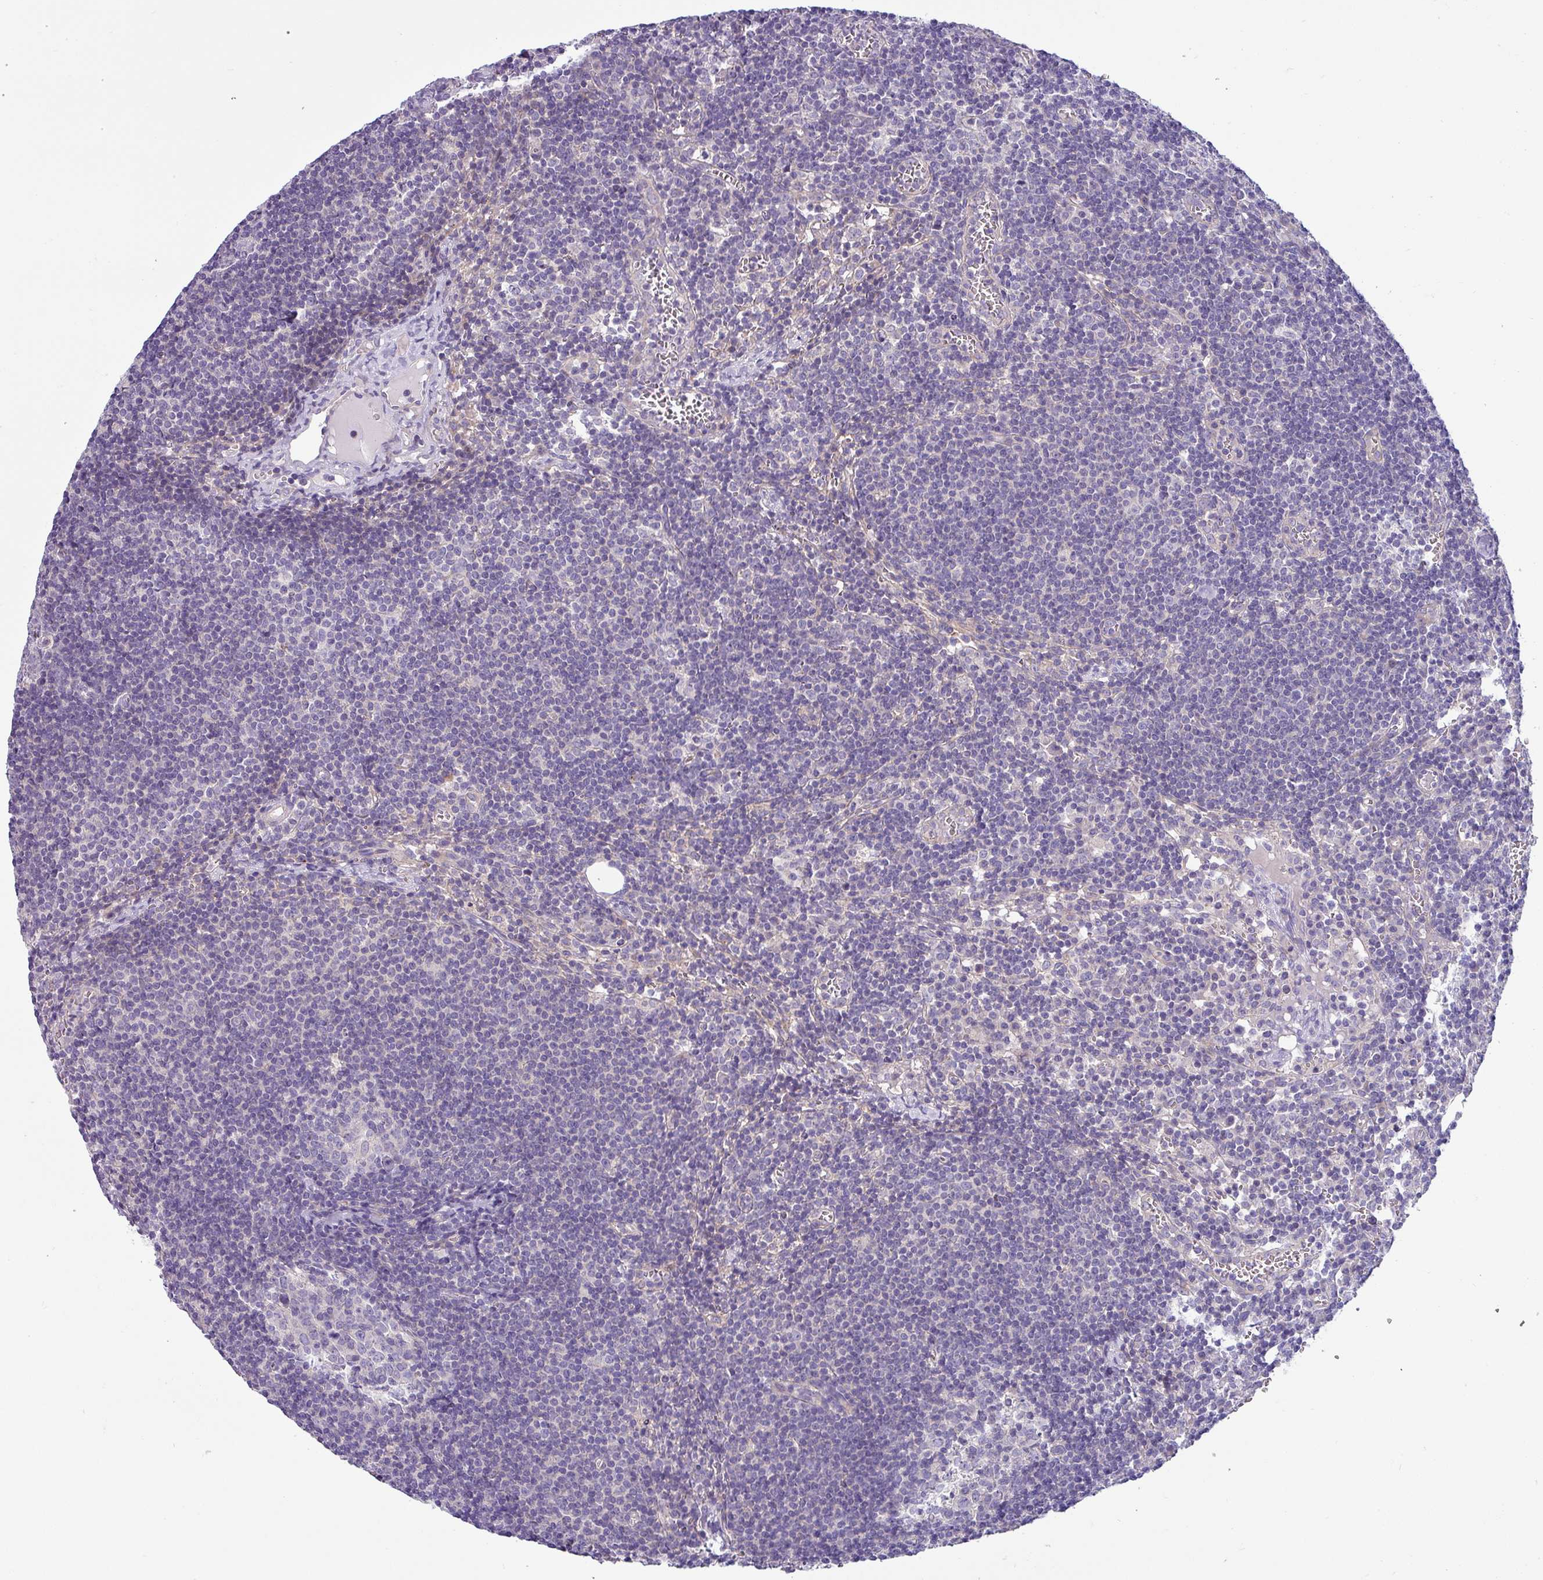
{"staining": {"intensity": "negative", "quantity": "none", "location": "none"}, "tissue": "lymph node", "cell_type": "Germinal center cells", "image_type": "normal", "snomed": [{"axis": "morphology", "description": "Normal tissue, NOS"}, {"axis": "topography", "description": "Lymph node"}], "caption": "The histopathology image exhibits no staining of germinal center cells in benign lymph node.", "gene": "ACAP3", "patient": {"sex": "female", "age": 27}}